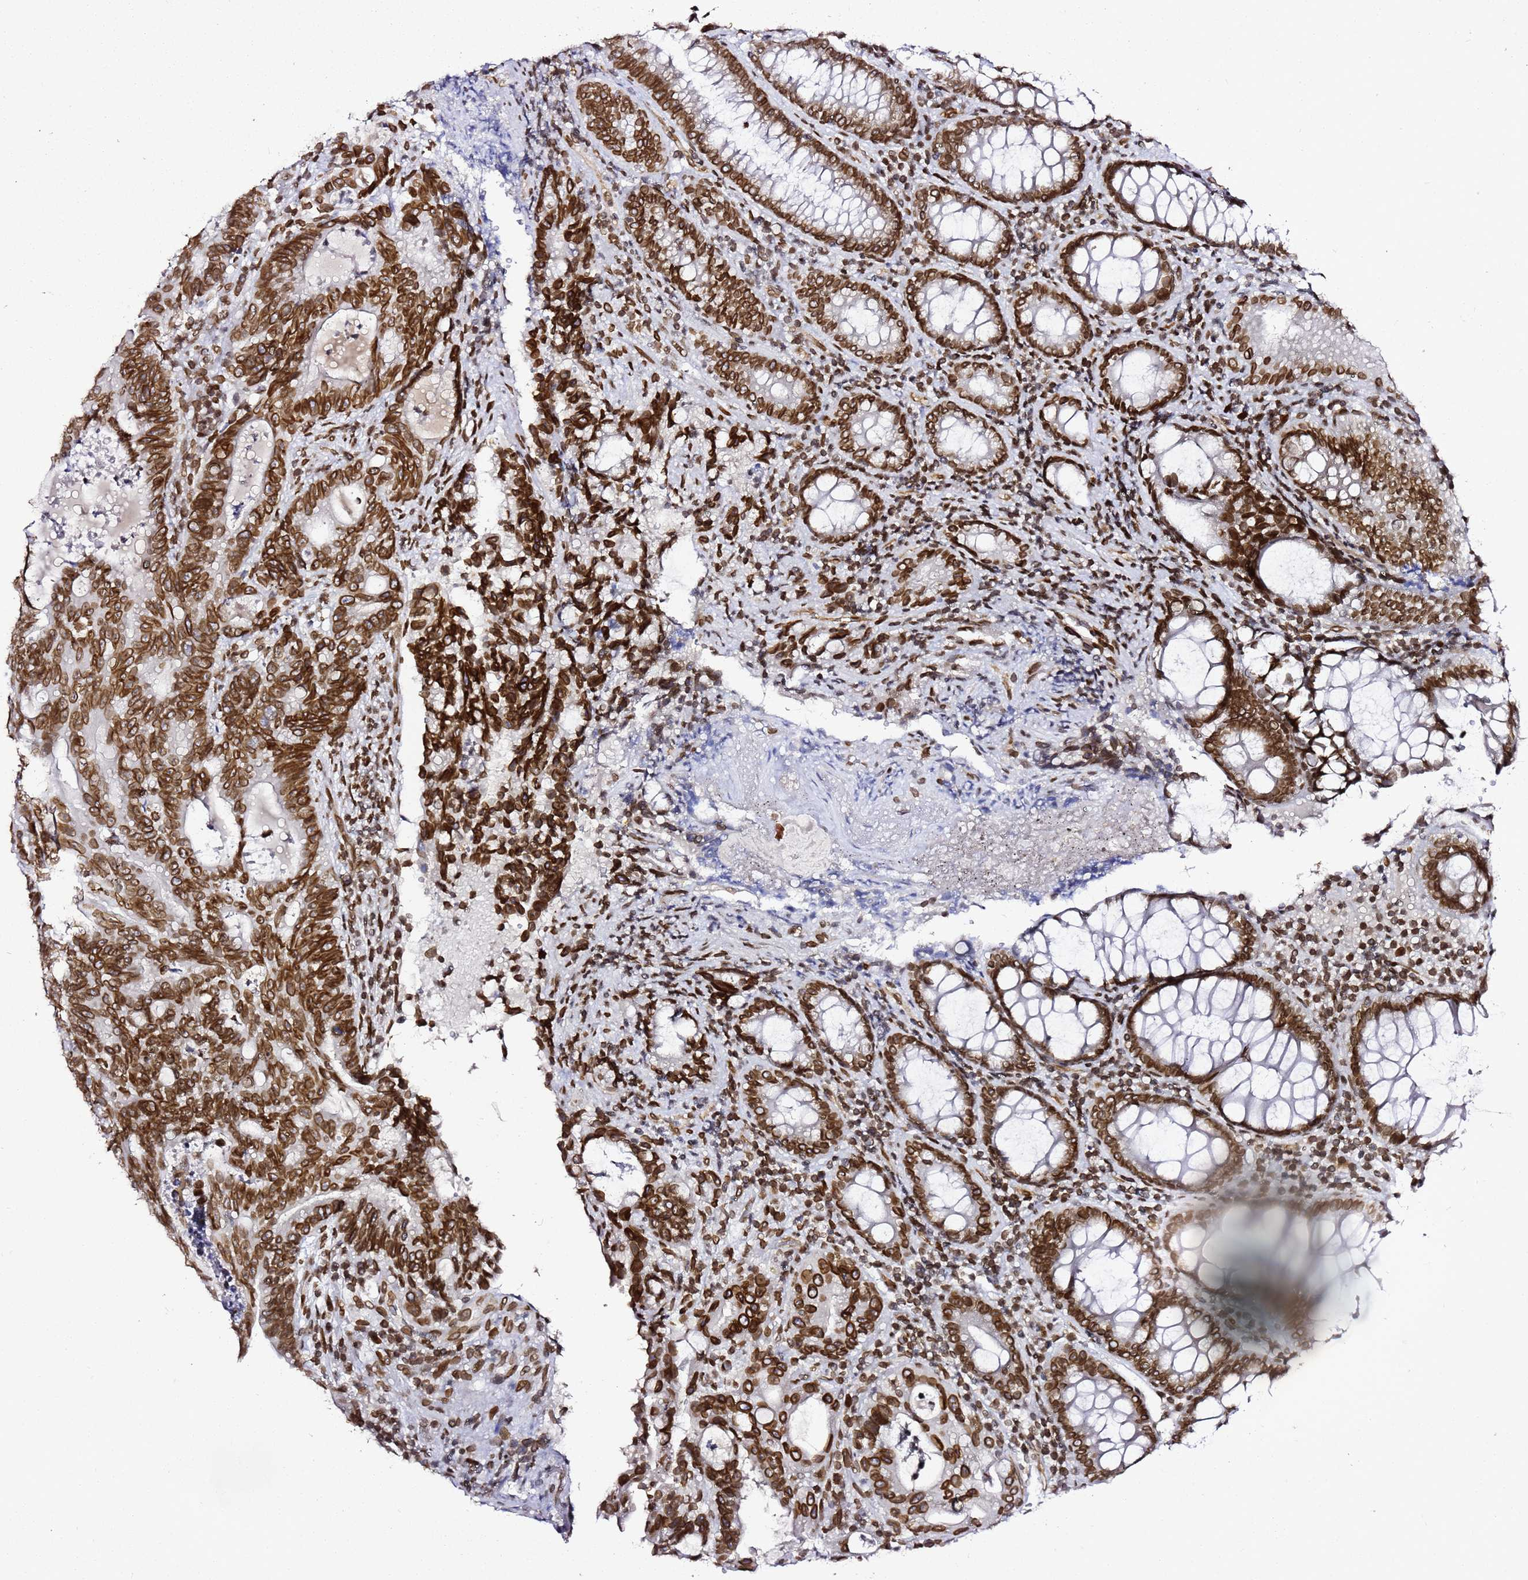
{"staining": {"intensity": "moderate", "quantity": ">75%", "location": "nuclear"}, "tissue": "colorectal cancer", "cell_type": "Tumor cells", "image_type": "cancer", "snomed": [{"axis": "morphology", "description": "Adenocarcinoma, NOS"}, {"axis": "topography", "description": "Colon"}], "caption": "Moderate nuclear protein positivity is appreciated in about >75% of tumor cells in colorectal adenocarcinoma.", "gene": "POU6F1", "patient": {"sex": "female", "age": 82}}